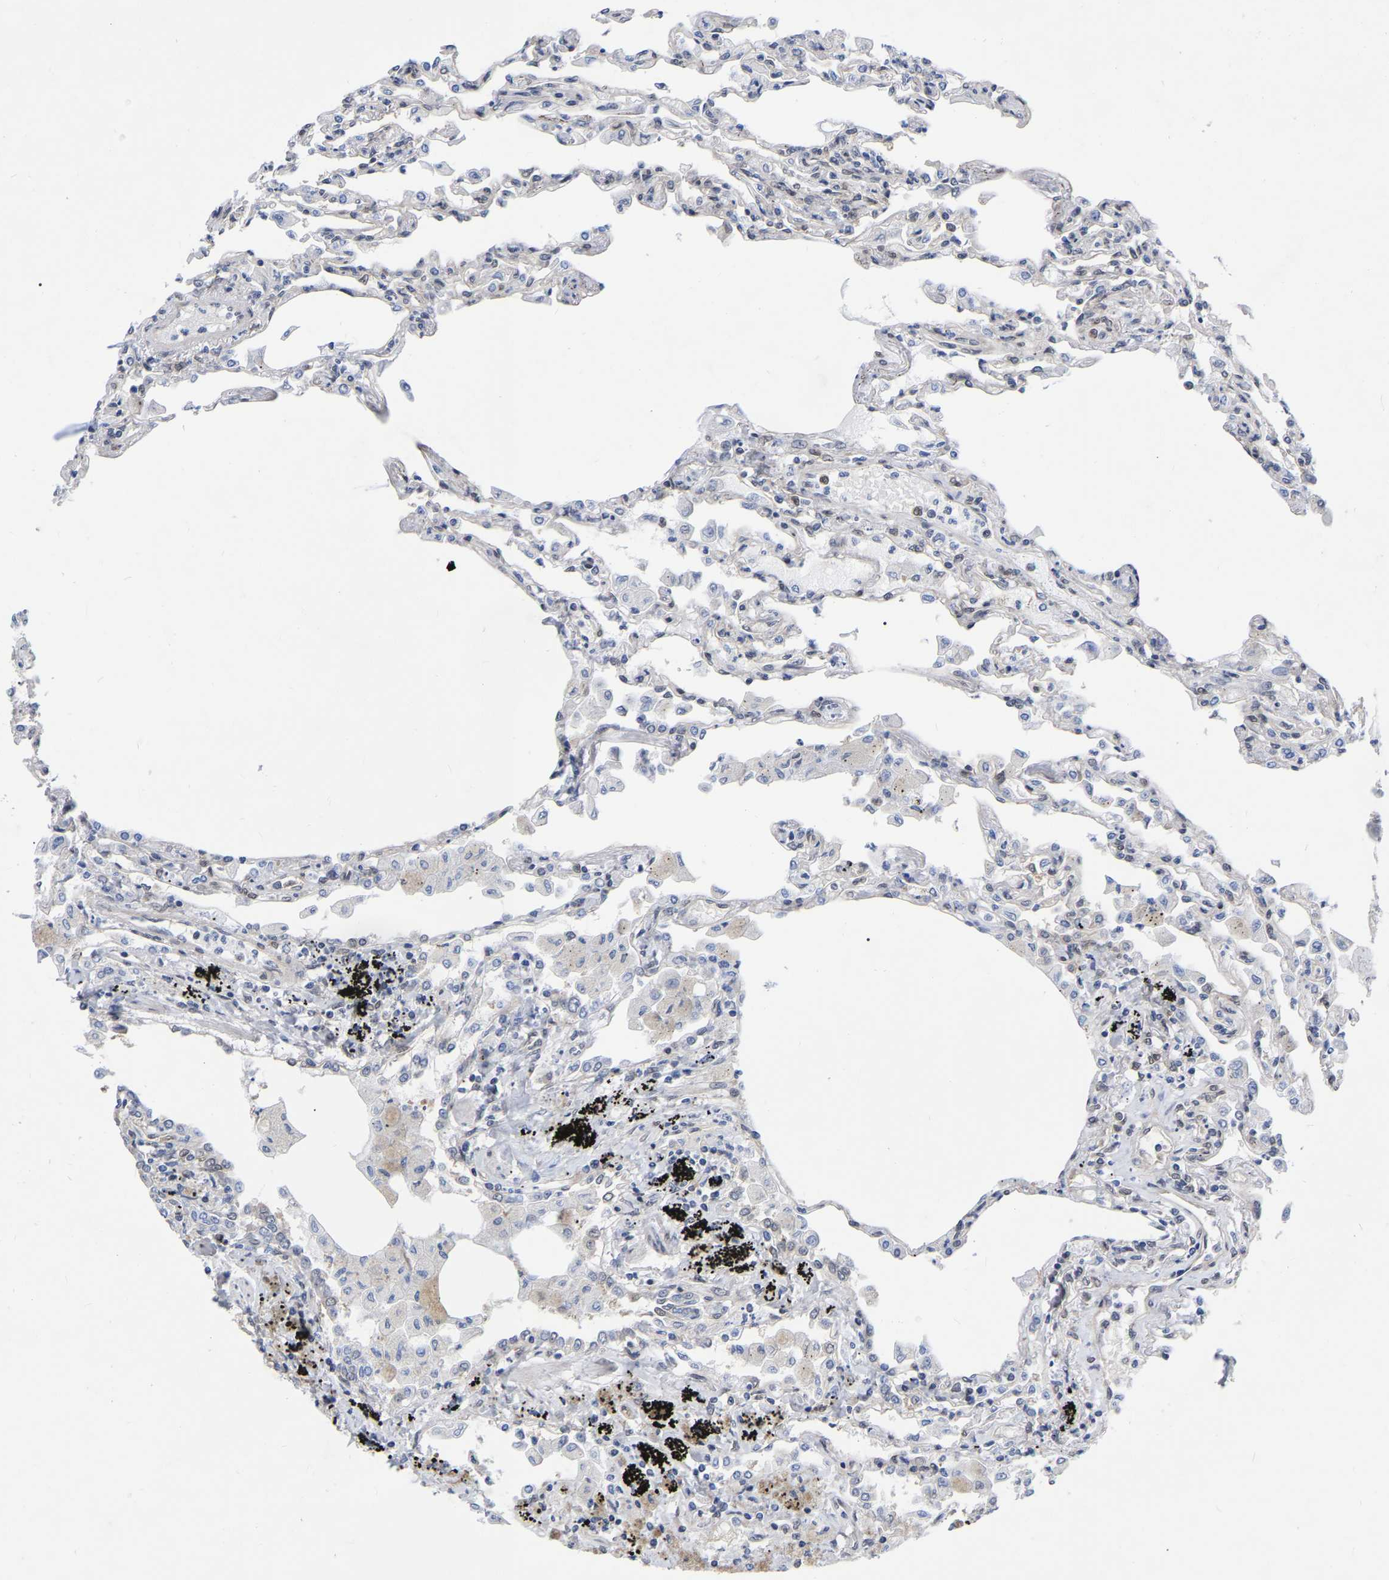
{"staining": {"intensity": "weak", "quantity": "<25%", "location": "cytoplasmic/membranous"}, "tissue": "lung", "cell_type": "Alveolar cells", "image_type": "normal", "snomed": [{"axis": "morphology", "description": "Normal tissue, NOS"}, {"axis": "topography", "description": "Bronchus"}, {"axis": "topography", "description": "Lung"}], "caption": "Protein analysis of unremarkable lung shows no significant positivity in alveolar cells. (DAB (3,3'-diaminobenzidine) immunohistochemistry, high magnification).", "gene": "UBE4B", "patient": {"sex": "female", "age": 49}}